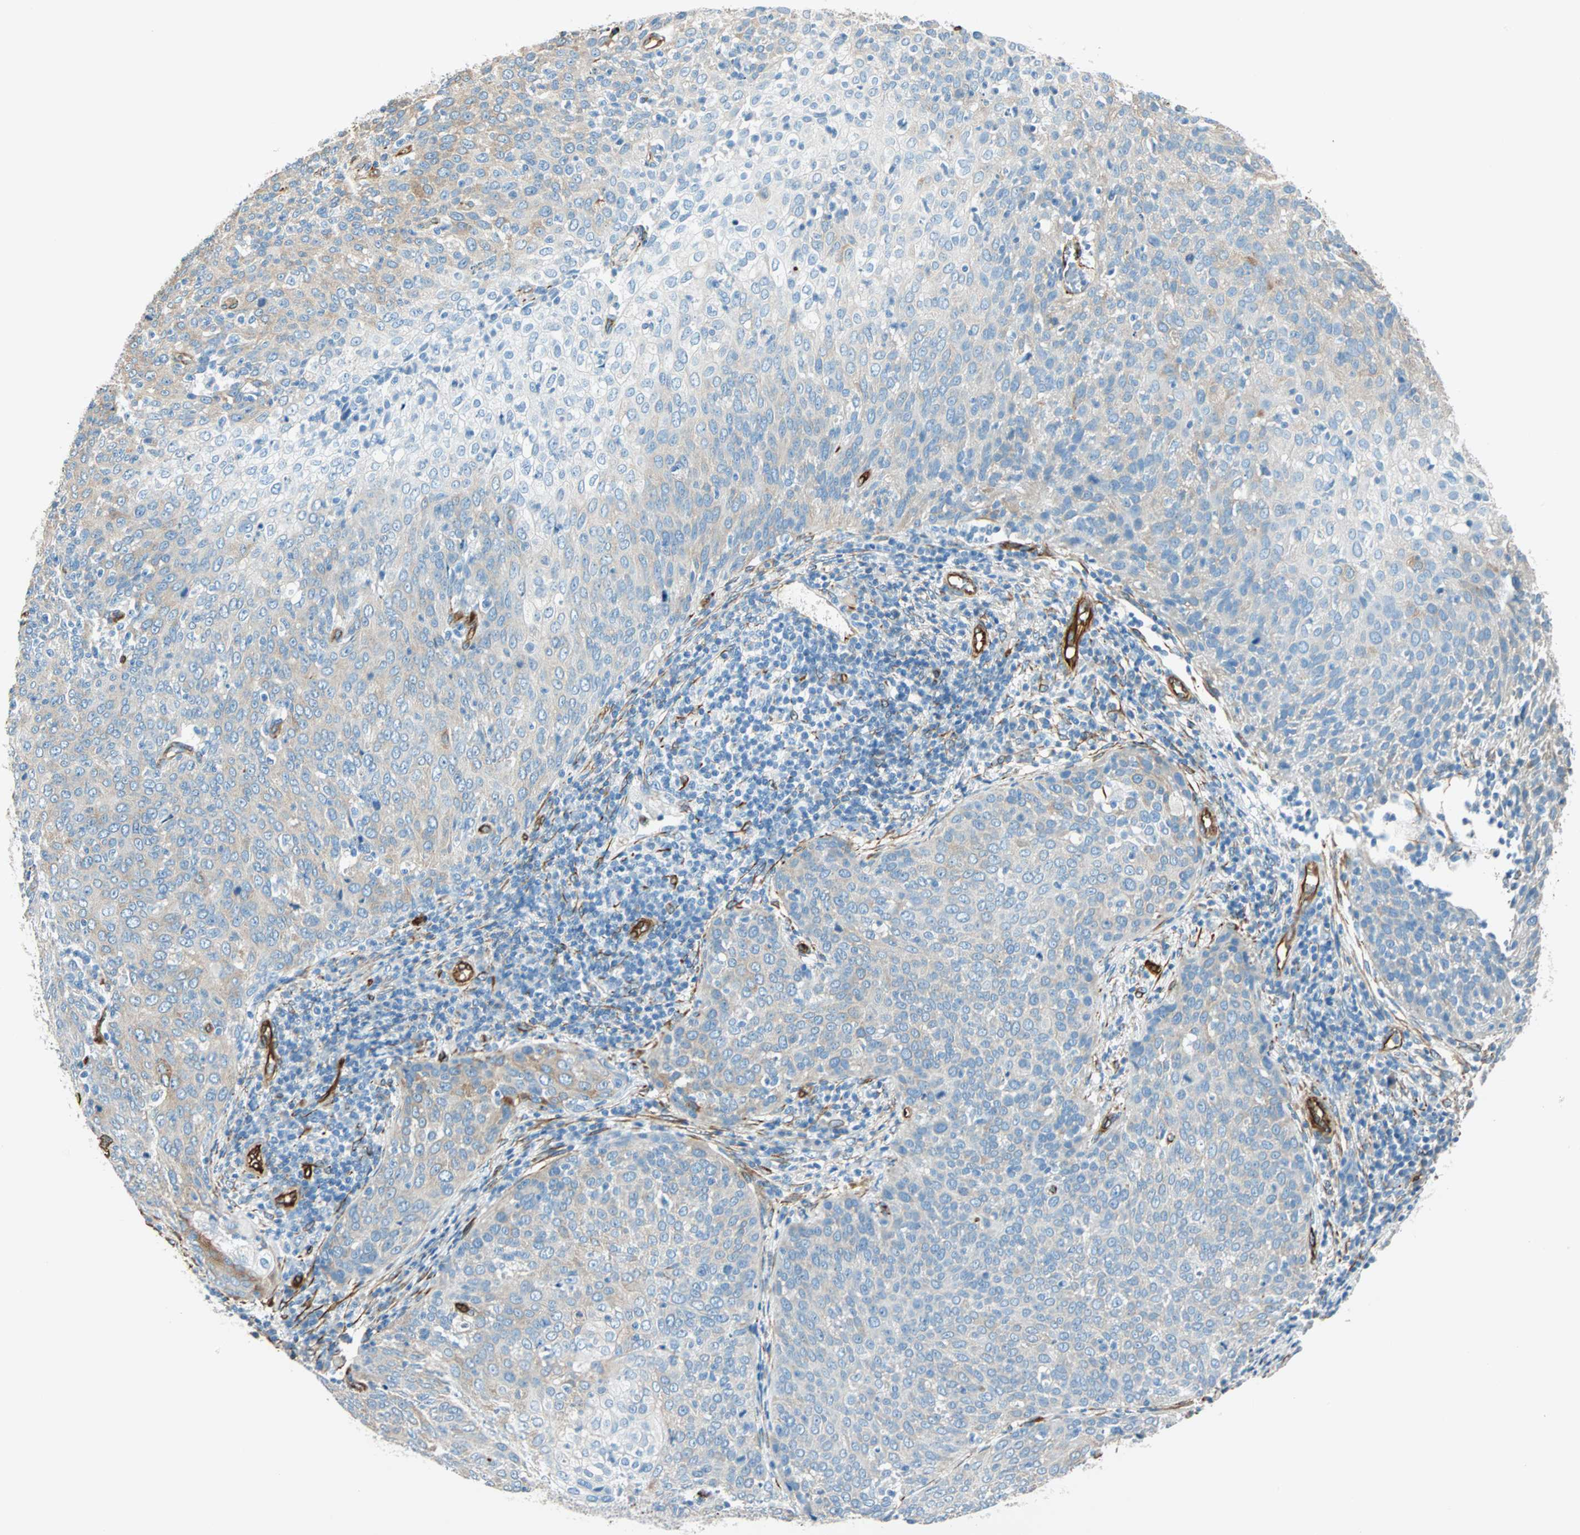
{"staining": {"intensity": "weak", "quantity": "25%-75%", "location": "cytoplasmic/membranous"}, "tissue": "cervical cancer", "cell_type": "Tumor cells", "image_type": "cancer", "snomed": [{"axis": "morphology", "description": "Squamous cell carcinoma, NOS"}, {"axis": "topography", "description": "Cervix"}], "caption": "The histopathology image reveals a brown stain indicating the presence of a protein in the cytoplasmic/membranous of tumor cells in cervical squamous cell carcinoma. Nuclei are stained in blue.", "gene": "NES", "patient": {"sex": "female", "age": 38}}